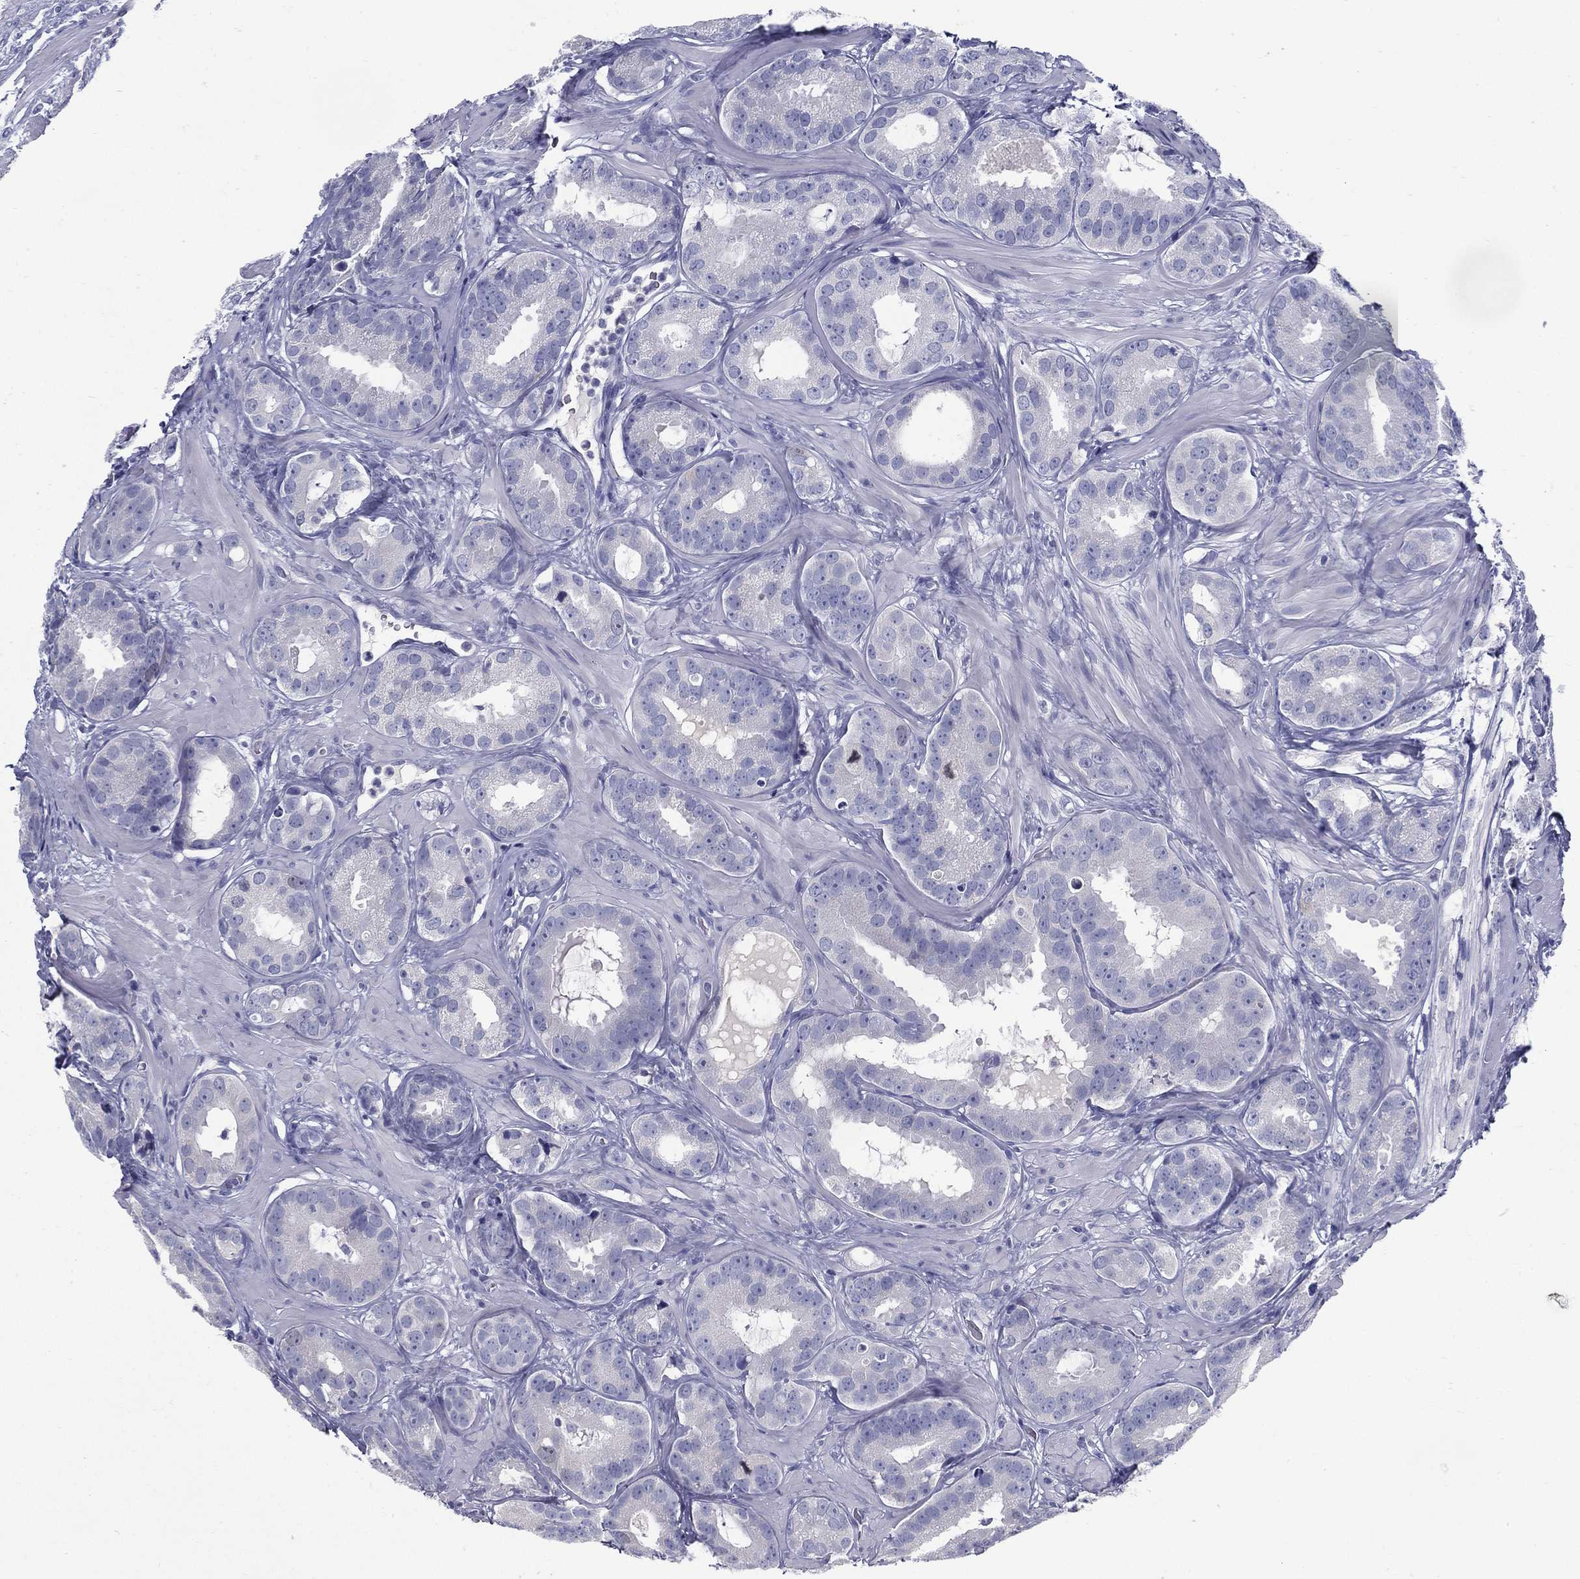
{"staining": {"intensity": "negative", "quantity": "none", "location": "none"}, "tissue": "prostate cancer", "cell_type": "Tumor cells", "image_type": "cancer", "snomed": [{"axis": "morphology", "description": "Adenocarcinoma, NOS"}, {"axis": "topography", "description": "Prostate"}], "caption": "Prostate cancer (adenocarcinoma) stained for a protein using immunohistochemistry displays no positivity tumor cells.", "gene": "KIF2C", "patient": {"sex": "male", "age": 69}}